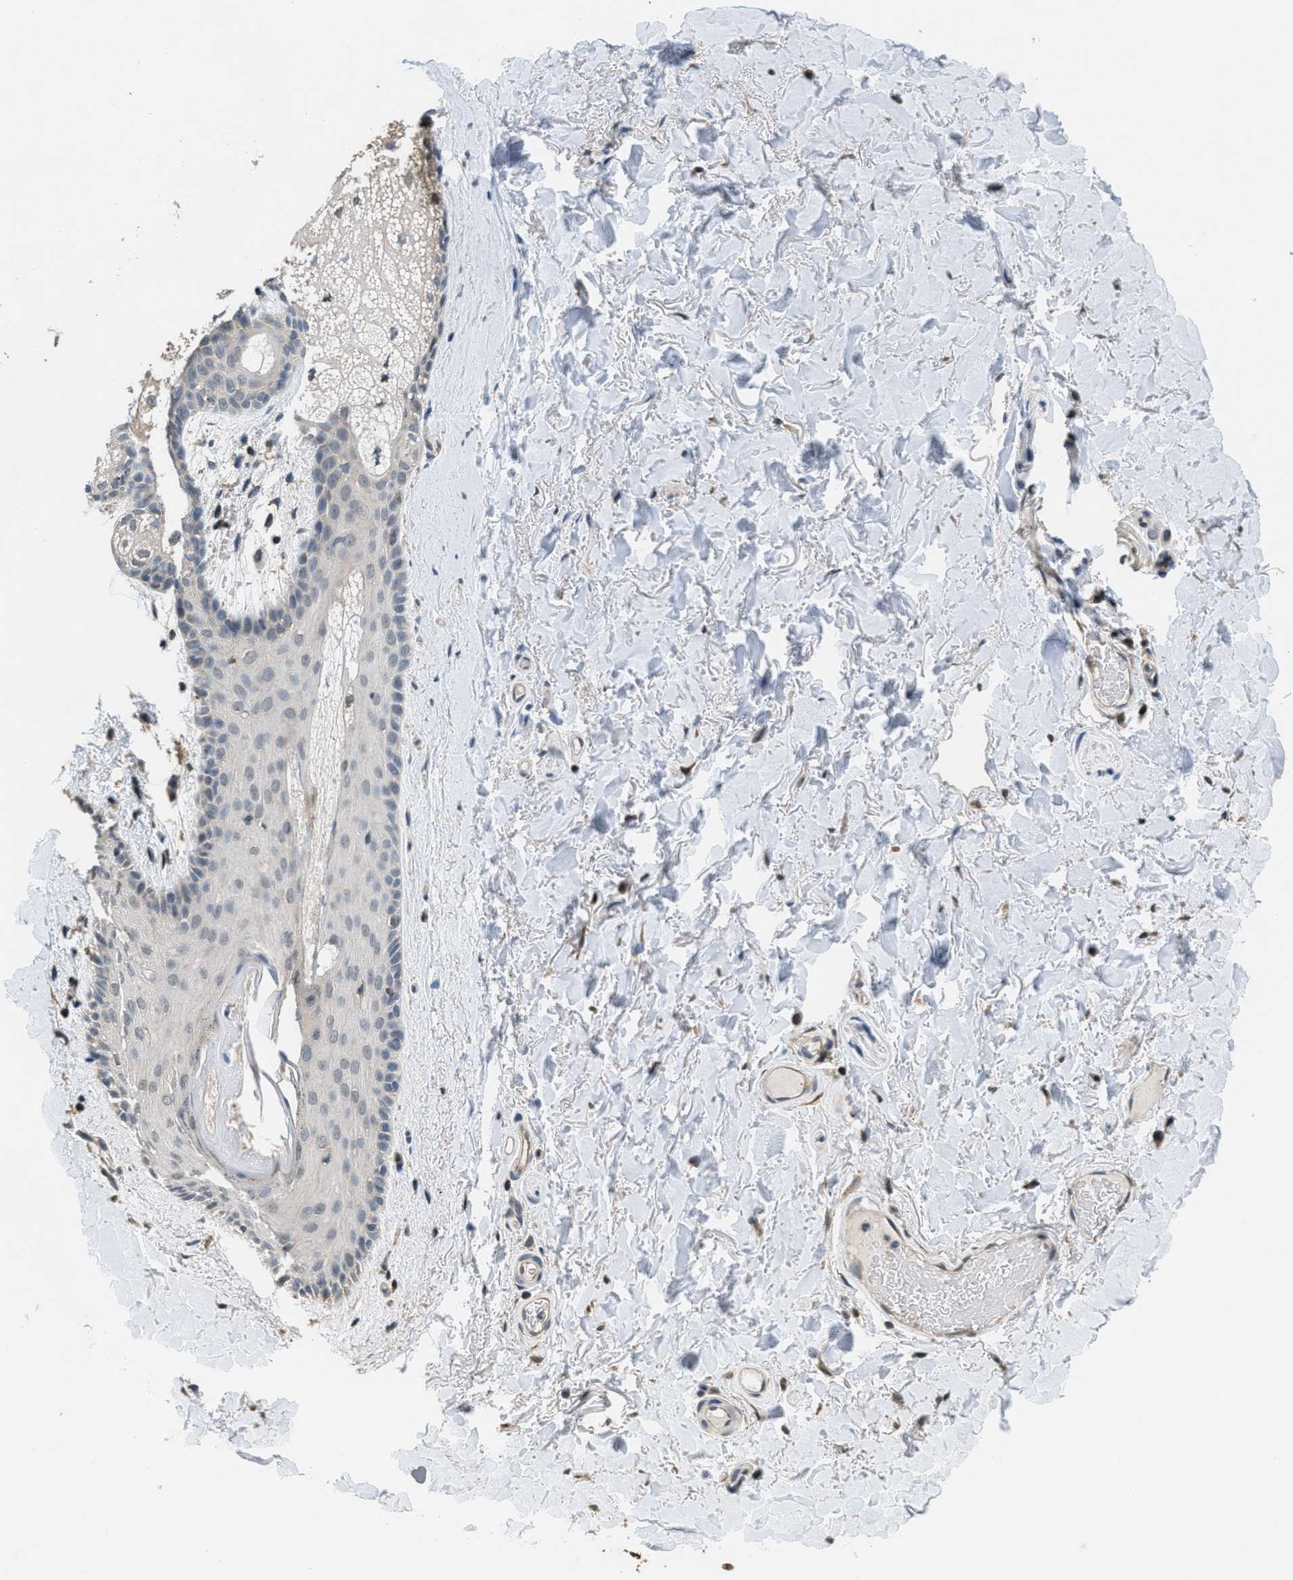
{"staining": {"intensity": "weak", "quantity": "<25%", "location": "nuclear"}, "tissue": "skin", "cell_type": "Epidermal cells", "image_type": "normal", "snomed": [{"axis": "morphology", "description": "Normal tissue, NOS"}, {"axis": "topography", "description": "Anal"}], "caption": "The immunohistochemistry (IHC) micrograph has no significant positivity in epidermal cells of skin.", "gene": "NAT1", "patient": {"sex": "male", "age": 74}}